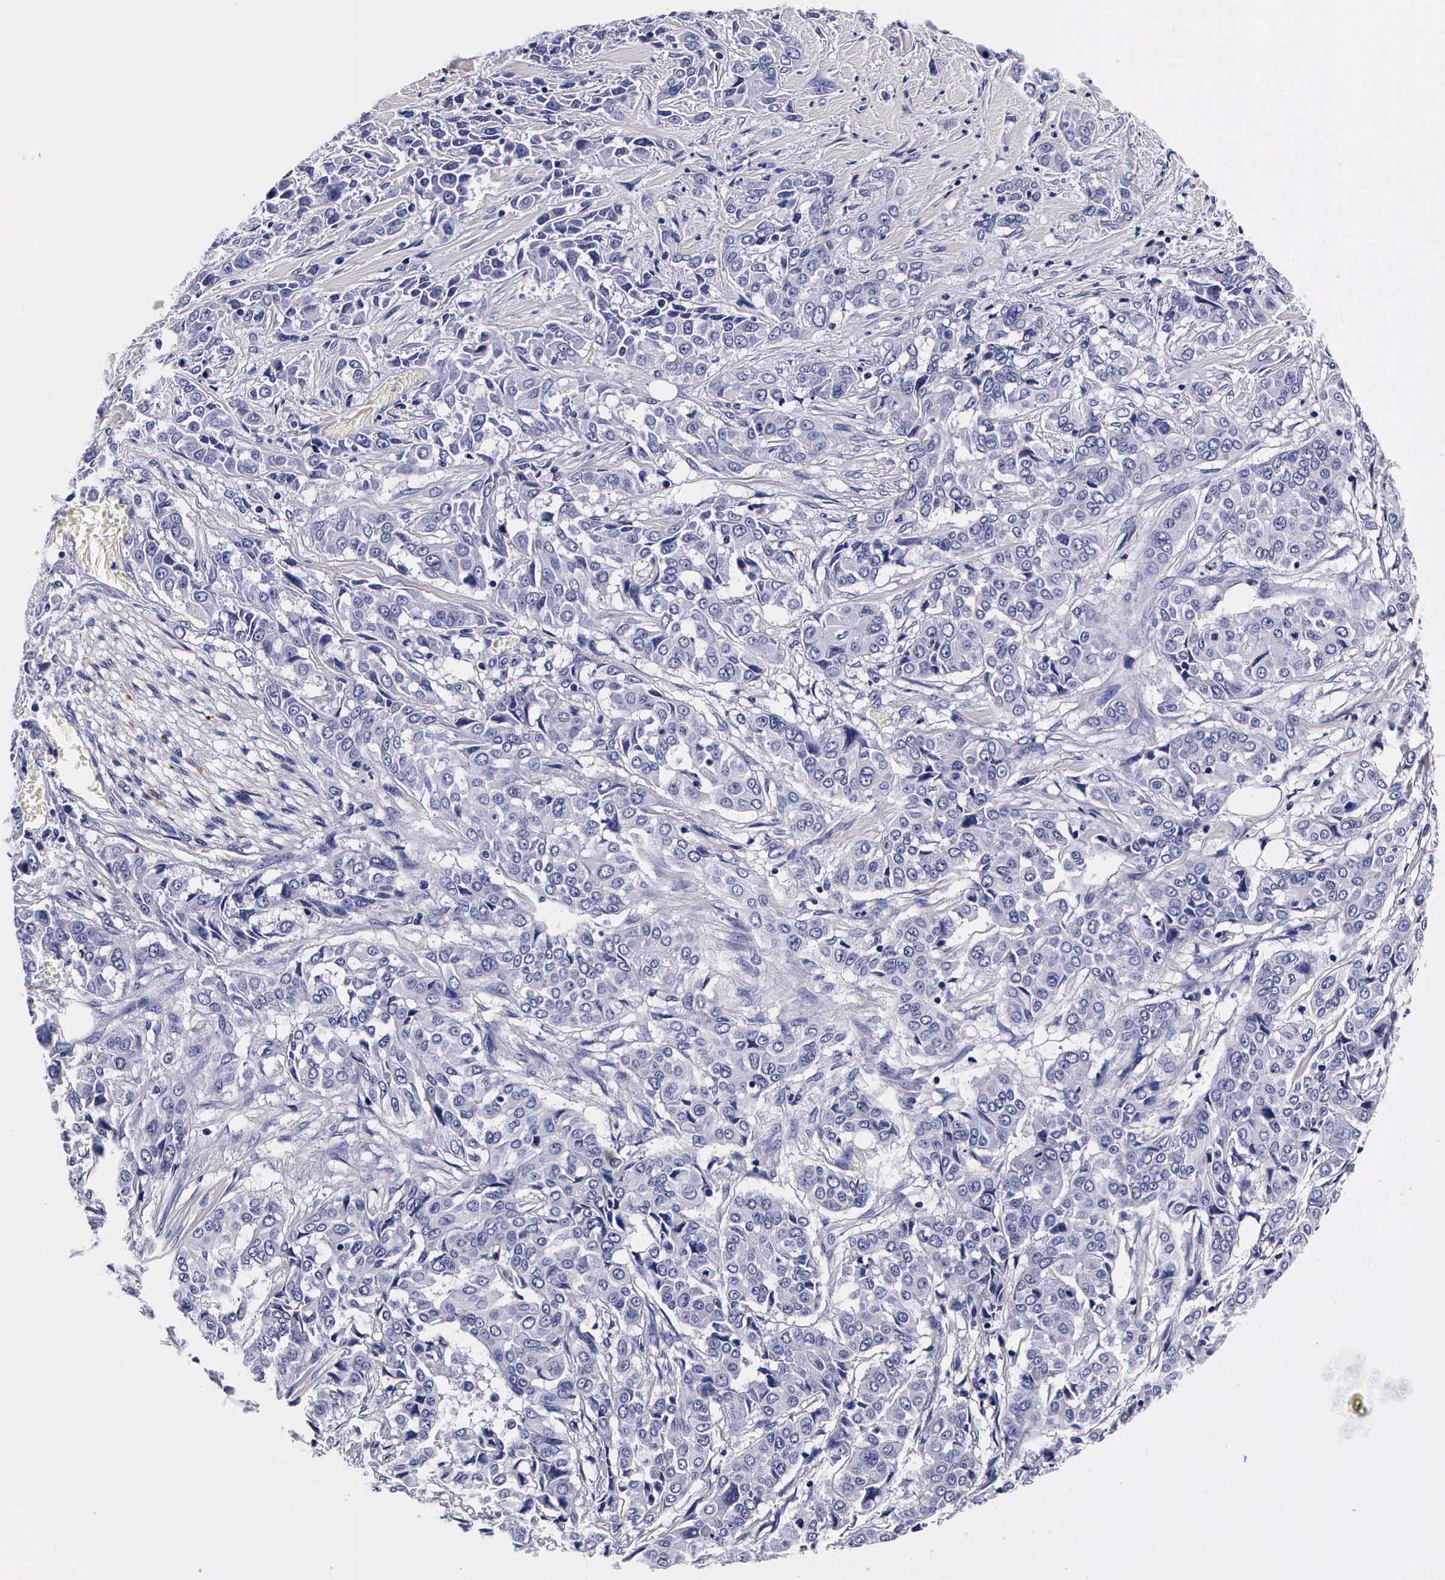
{"staining": {"intensity": "negative", "quantity": "none", "location": "none"}, "tissue": "pancreatic cancer", "cell_type": "Tumor cells", "image_type": "cancer", "snomed": [{"axis": "morphology", "description": "Adenocarcinoma, NOS"}, {"axis": "topography", "description": "Pancreas"}], "caption": "A high-resolution micrograph shows immunohistochemistry (IHC) staining of pancreatic cancer (adenocarcinoma), which shows no significant positivity in tumor cells.", "gene": "IAPP", "patient": {"sex": "female", "age": 52}}